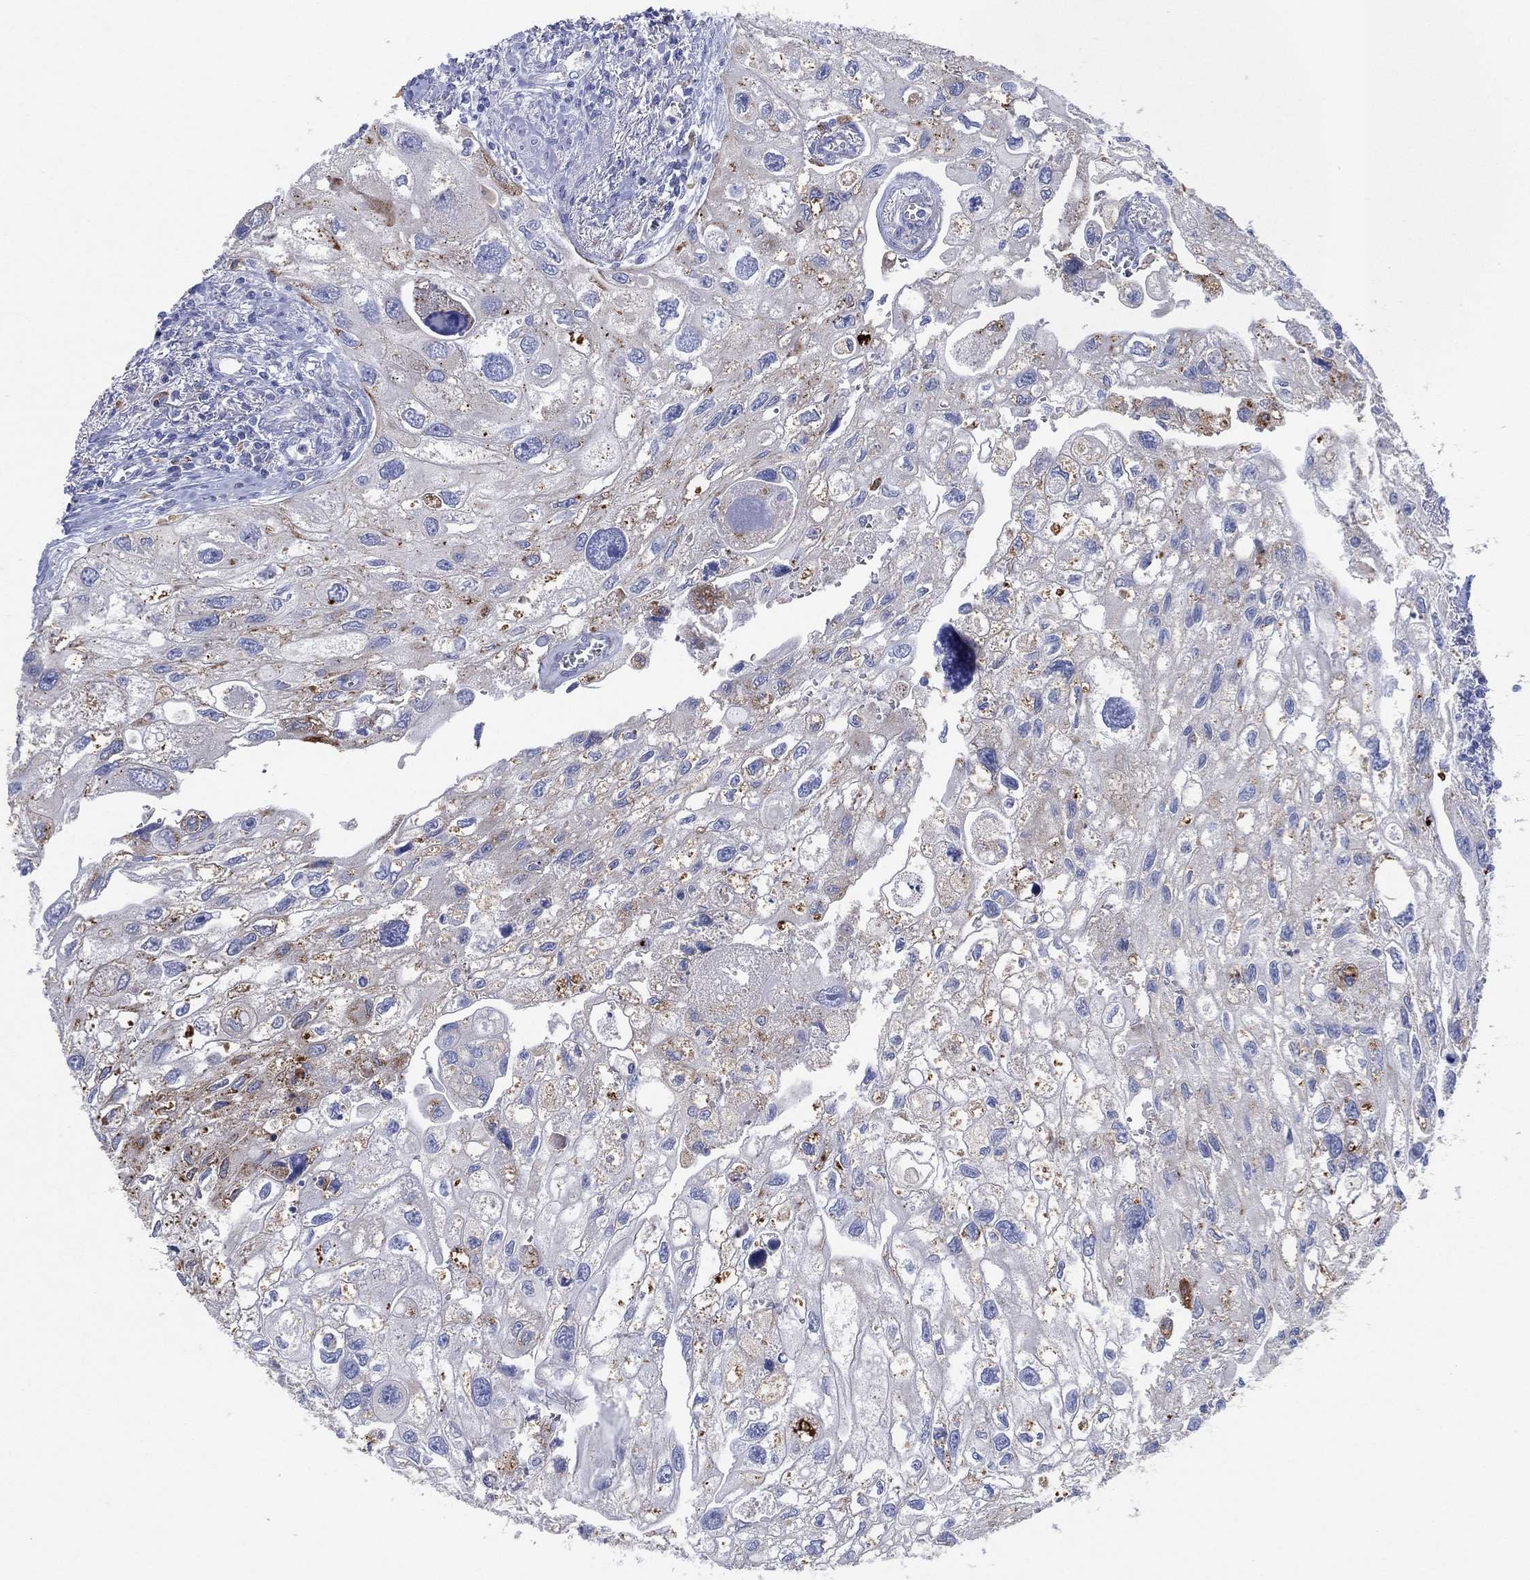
{"staining": {"intensity": "weak", "quantity": "<25%", "location": "cytoplasmic/membranous"}, "tissue": "urothelial cancer", "cell_type": "Tumor cells", "image_type": "cancer", "snomed": [{"axis": "morphology", "description": "Urothelial carcinoma, High grade"}, {"axis": "topography", "description": "Urinary bladder"}], "caption": "Immunohistochemistry photomicrograph of neoplastic tissue: urothelial cancer stained with DAB reveals no significant protein expression in tumor cells.", "gene": "GALNS", "patient": {"sex": "male", "age": 59}}